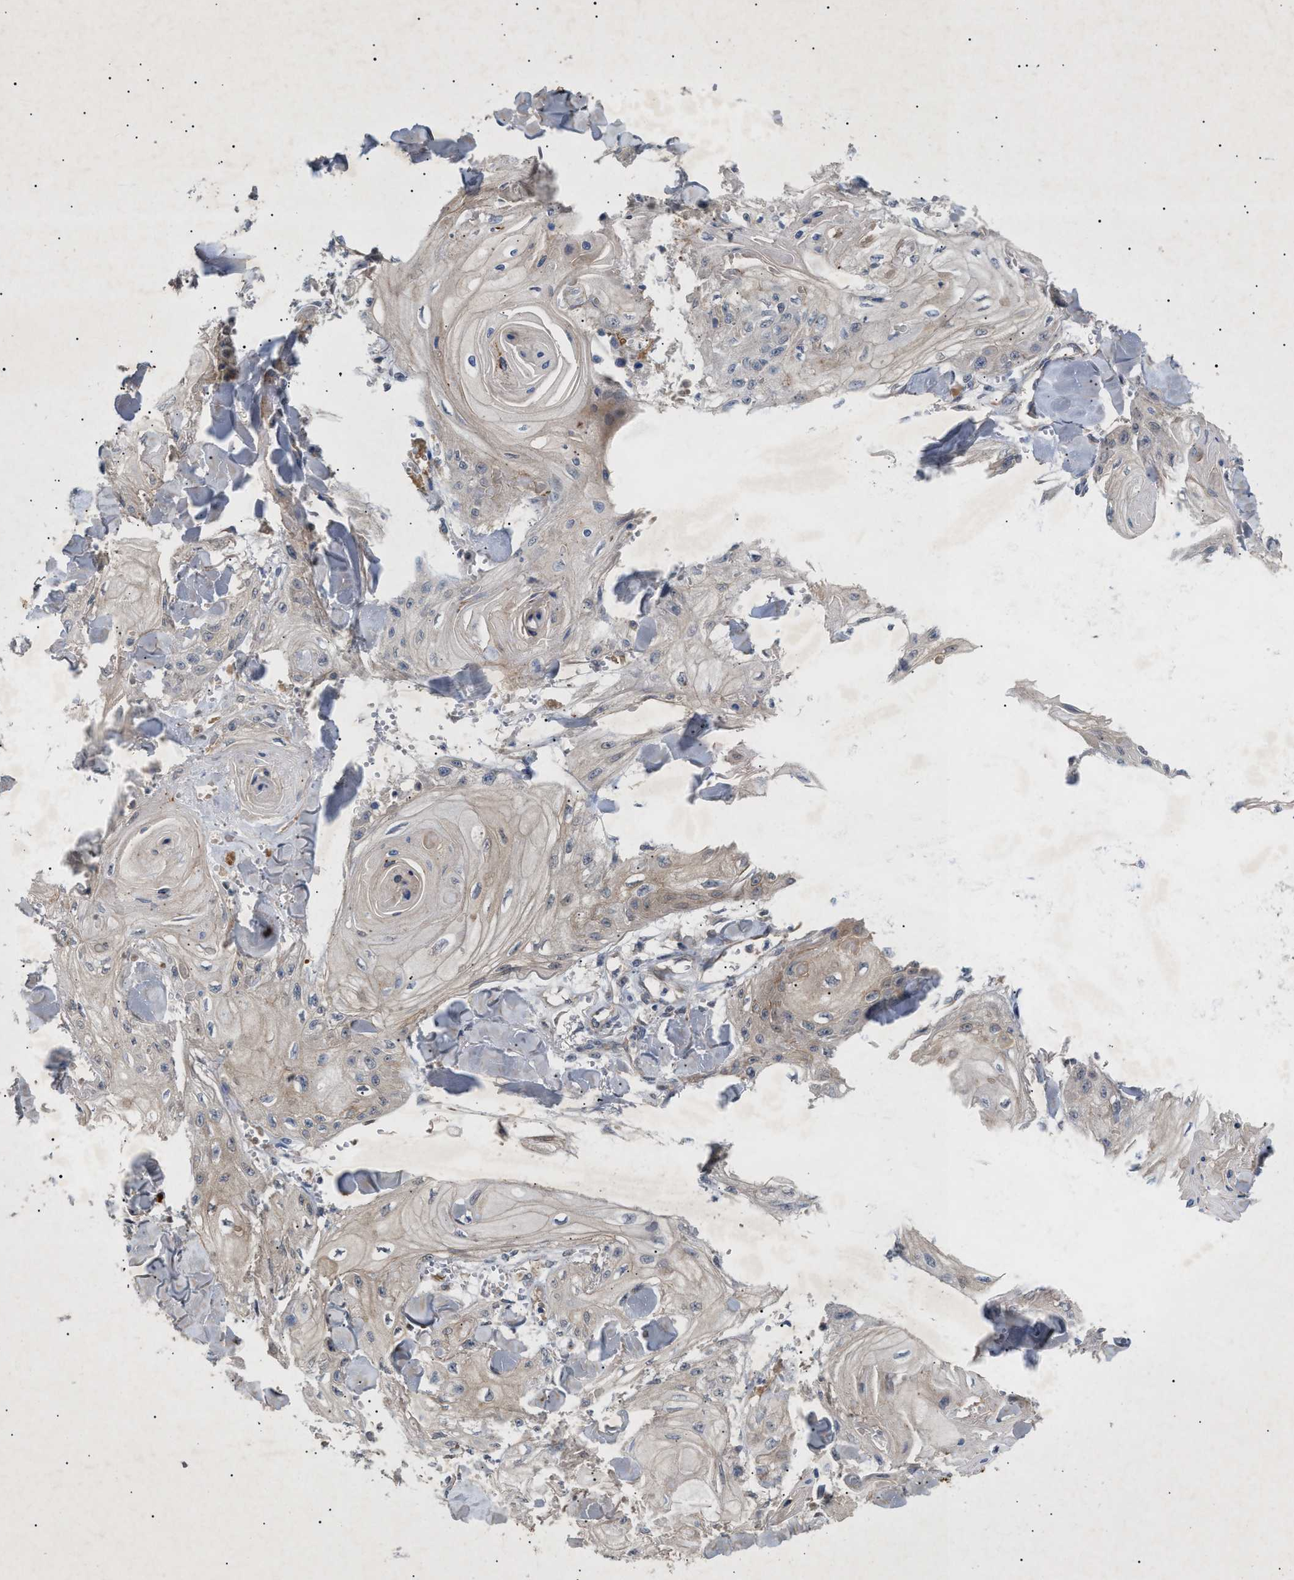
{"staining": {"intensity": "weak", "quantity": ">75%", "location": "cytoplasmic/membranous"}, "tissue": "skin cancer", "cell_type": "Tumor cells", "image_type": "cancer", "snomed": [{"axis": "morphology", "description": "Squamous cell carcinoma, NOS"}, {"axis": "topography", "description": "Skin"}], "caption": "Skin squamous cell carcinoma stained with DAB immunohistochemistry (IHC) exhibits low levels of weak cytoplasmic/membranous expression in approximately >75% of tumor cells.", "gene": "SIRT5", "patient": {"sex": "male", "age": 74}}